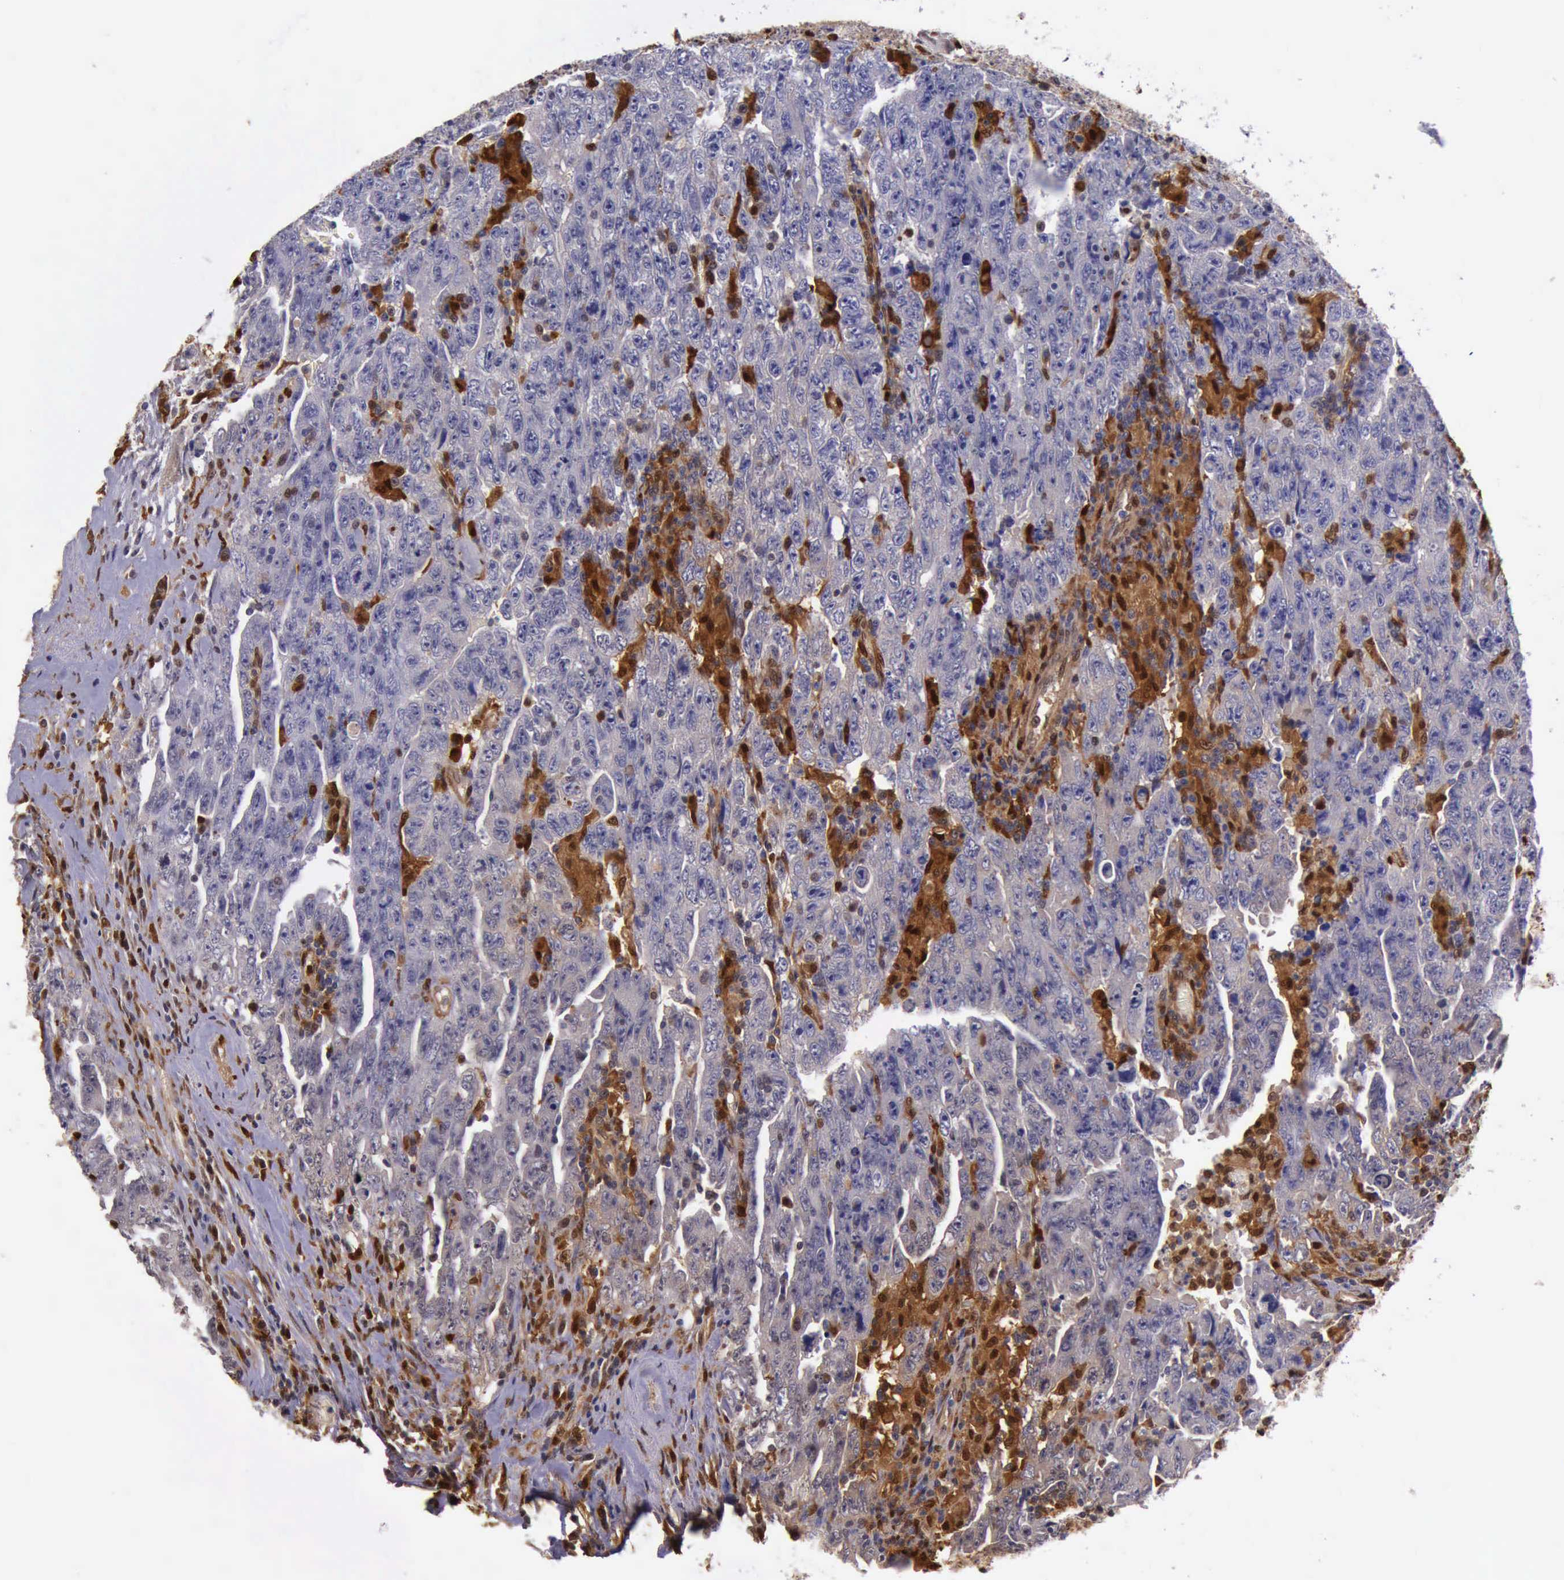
{"staining": {"intensity": "moderate", "quantity": "<25%", "location": "cytoplasmic/membranous,nuclear"}, "tissue": "testis cancer", "cell_type": "Tumor cells", "image_type": "cancer", "snomed": [{"axis": "morphology", "description": "Carcinoma, Embryonal, NOS"}, {"axis": "topography", "description": "Testis"}], "caption": "This photomicrograph displays testis cancer (embryonal carcinoma) stained with IHC to label a protein in brown. The cytoplasmic/membranous and nuclear of tumor cells show moderate positivity for the protein. Nuclei are counter-stained blue.", "gene": "TYMP", "patient": {"sex": "male", "age": 28}}